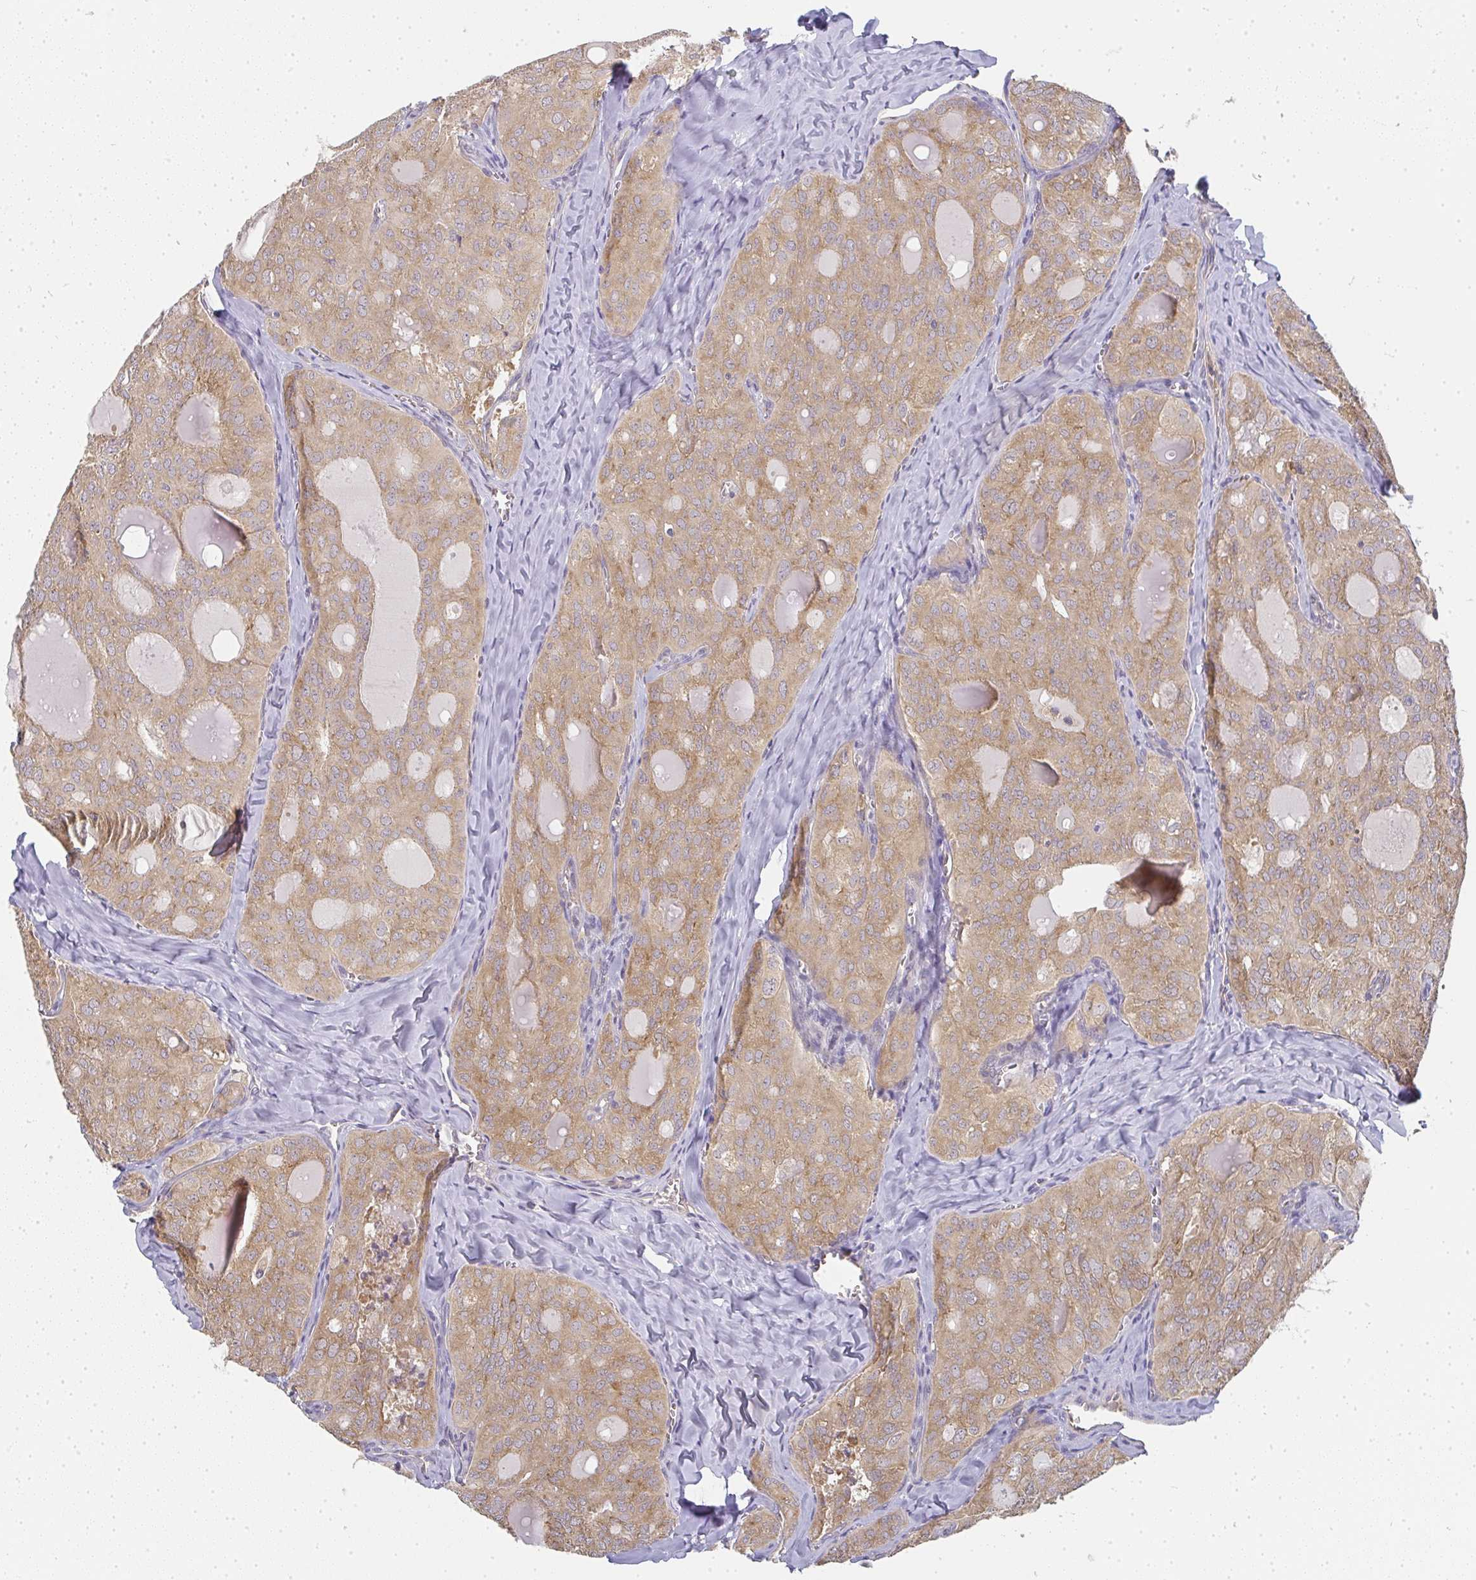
{"staining": {"intensity": "weak", "quantity": ">75%", "location": "cytoplasmic/membranous"}, "tissue": "thyroid cancer", "cell_type": "Tumor cells", "image_type": "cancer", "snomed": [{"axis": "morphology", "description": "Follicular adenoma carcinoma, NOS"}, {"axis": "topography", "description": "Thyroid gland"}], "caption": "About >75% of tumor cells in thyroid cancer demonstrate weak cytoplasmic/membranous protein positivity as visualized by brown immunohistochemical staining.", "gene": "SLC35B3", "patient": {"sex": "male", "age": 75}}